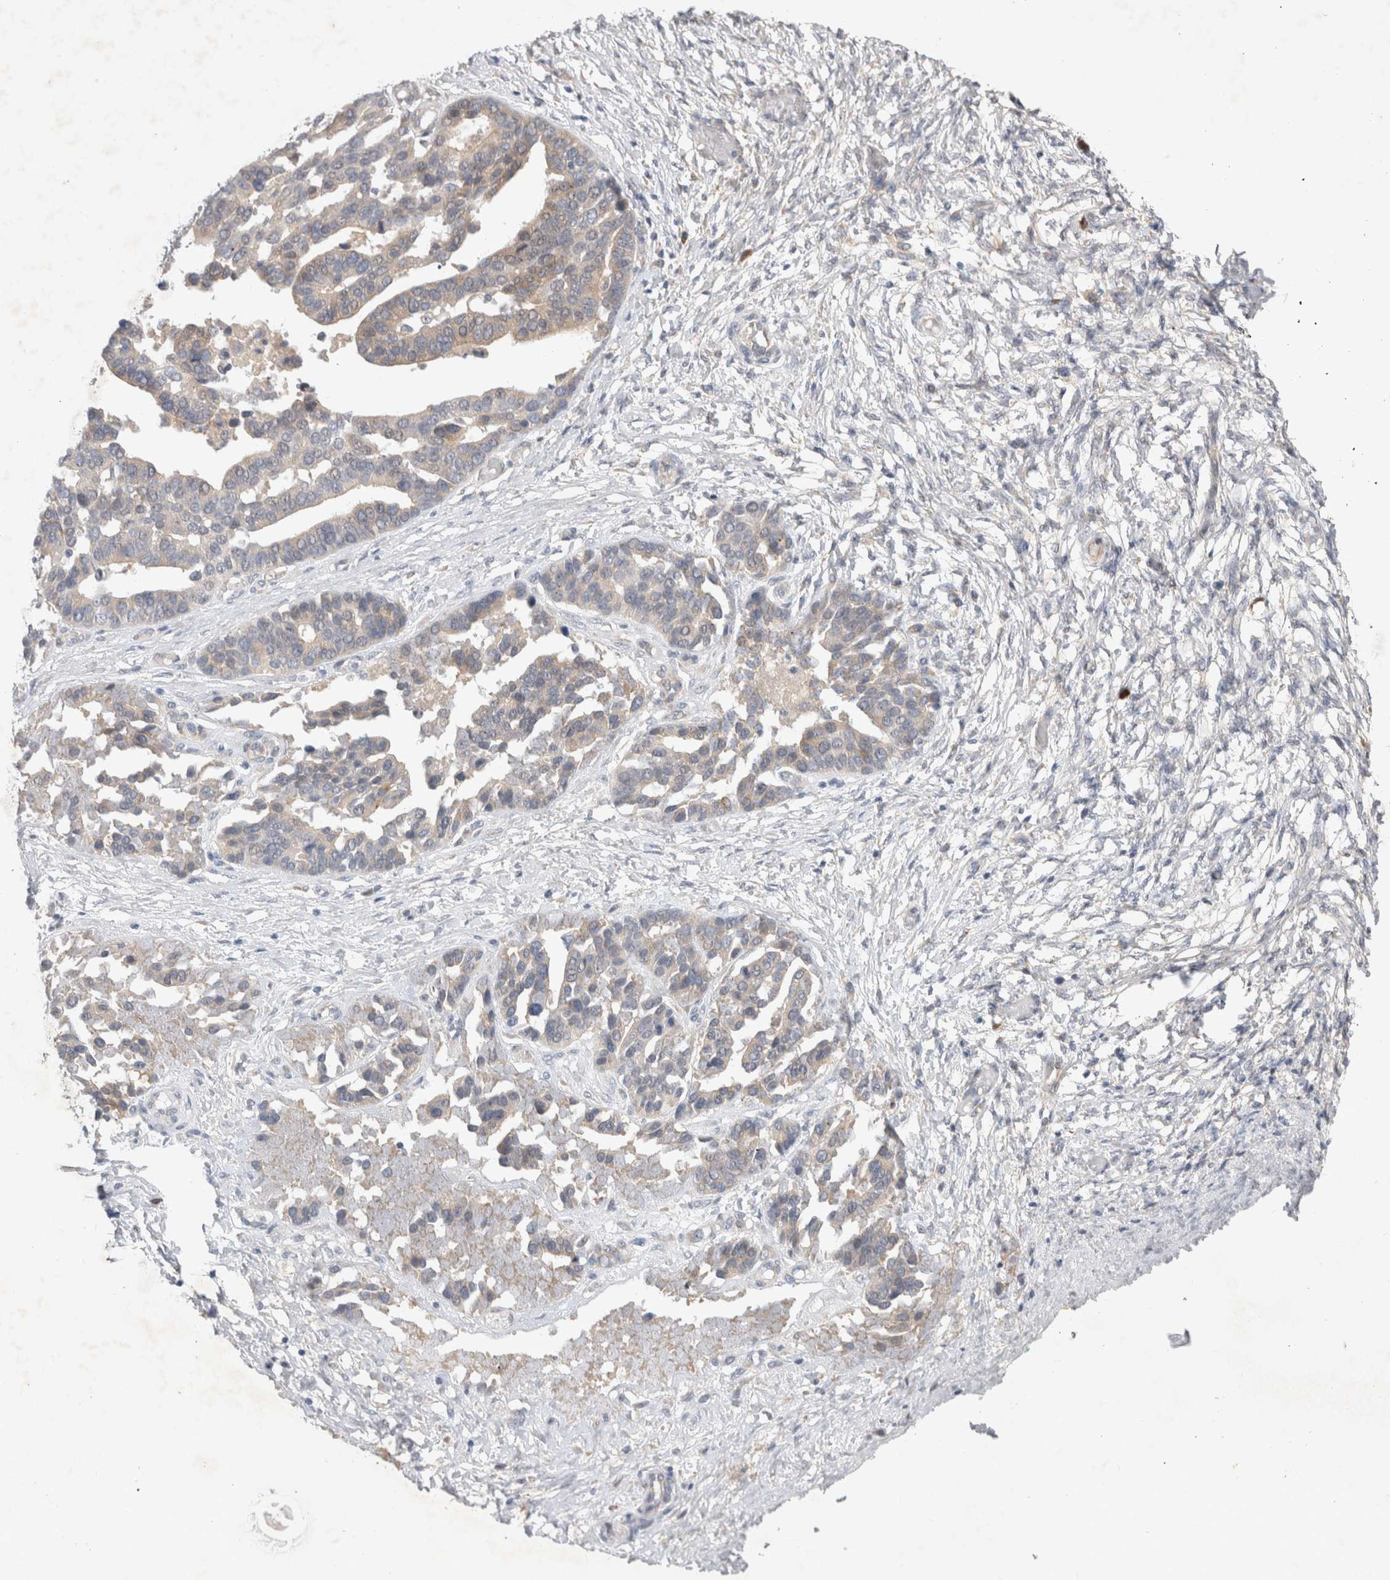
{"staining": {"intensity": "weak", "quantity": "<25%", "location": "cytoplasmic/membranous"}, "tissue": "ovarian cancer", "cell_type": "Tumor cells", "image_type": "cancer", "snomed": [{"axis": "morphology", "description": "Cystadenocarcinoma, serous, NOS"}, {"axis": "topography", "description": "Ovary"}], "caption": "Tumor cells are negative for brown protein staining in serous cystadenocarcinoma (ovarian).", "gene": "NEDD4L", "patient": {"sex": "female", "age": 44}}